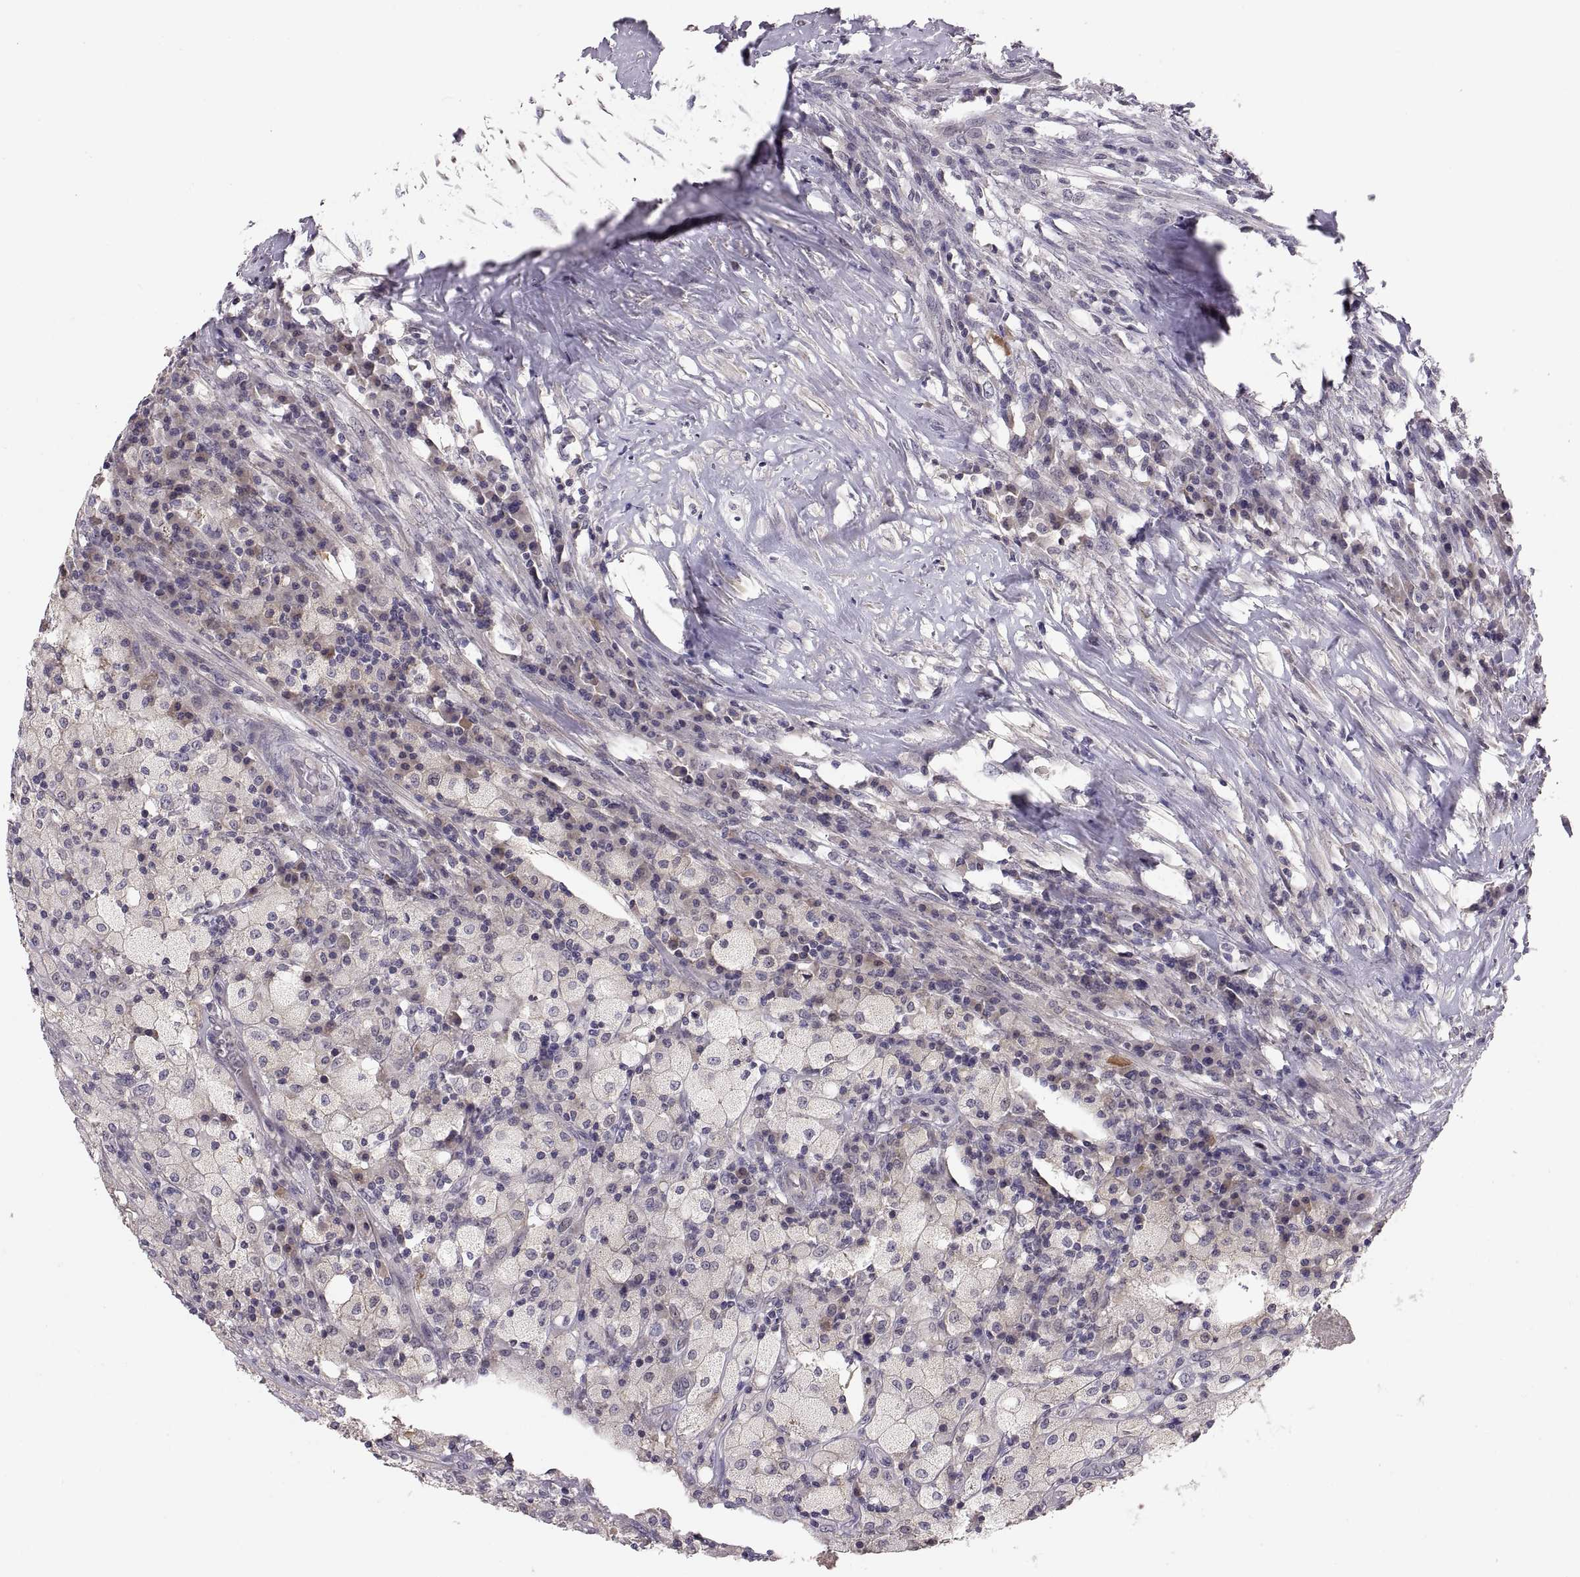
{"staining": {"intensity": "weak", "quantity": "25%-75%", "location": "cytoplasmic/membranous"}, "tissue": "testis cancer", "cell_type": "Tumor cells", "image_type": "cancer", "snomed": [{"axis": "morphology", "description": "Necrosis, NOS"}, {"axis": "morphology", "description": "Carcinoma, Embryonal, NOS"}, {"axis": "topography", "description": "Testis"}], "caption": "Brown immunohistochemical staining in human testis cancer displays weak cytoplasmic/membranous positivity in approximately 25%-75% of tumor cells.", "gene": "PAX2", "patient": {"sex": "male", "age": 19}}